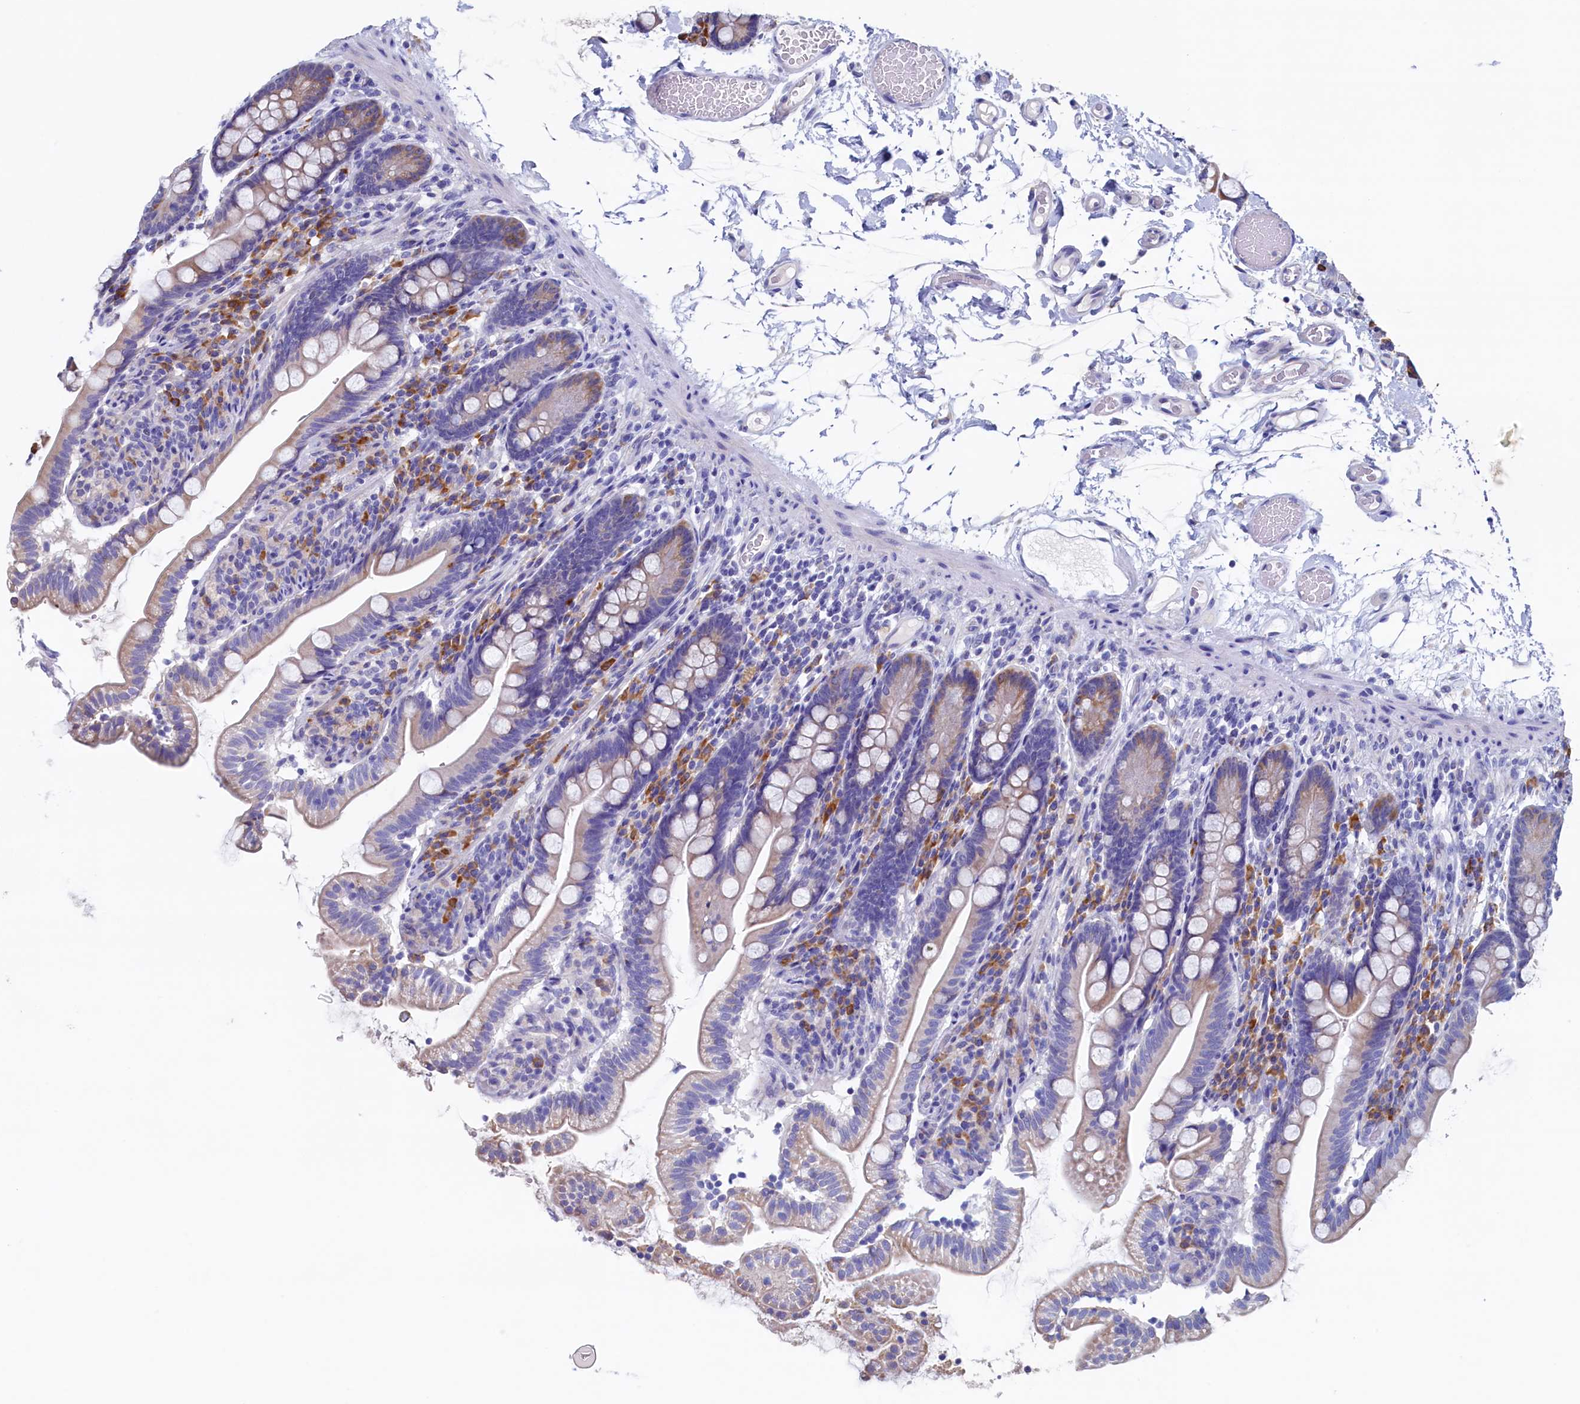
{"staining": {"intensity": "weak", "quantity": "<25%", "location": "cytoplasmic/membranous"}, "tissue": "small intestine", "cell_type": "Glandular cells", "image_type": "normal", "snomed": [{"axis": "morphology", "description": "Normal tissue, NOS"}, {"axis": "topography", "description": "Small intestine"}], "caption": "Photomicrograph shows no significant protein staining in glandular cells of unremarkable small intestine. Brightfield microscopy of immunohistochemistry (IHC) stained with DAB (3,3'-diaminobenzidine) (brown) and hematoxylin (blue), captured at high magnification.", "gene": "CBLIF", "patient": {"sex": "female", "age": 64}}